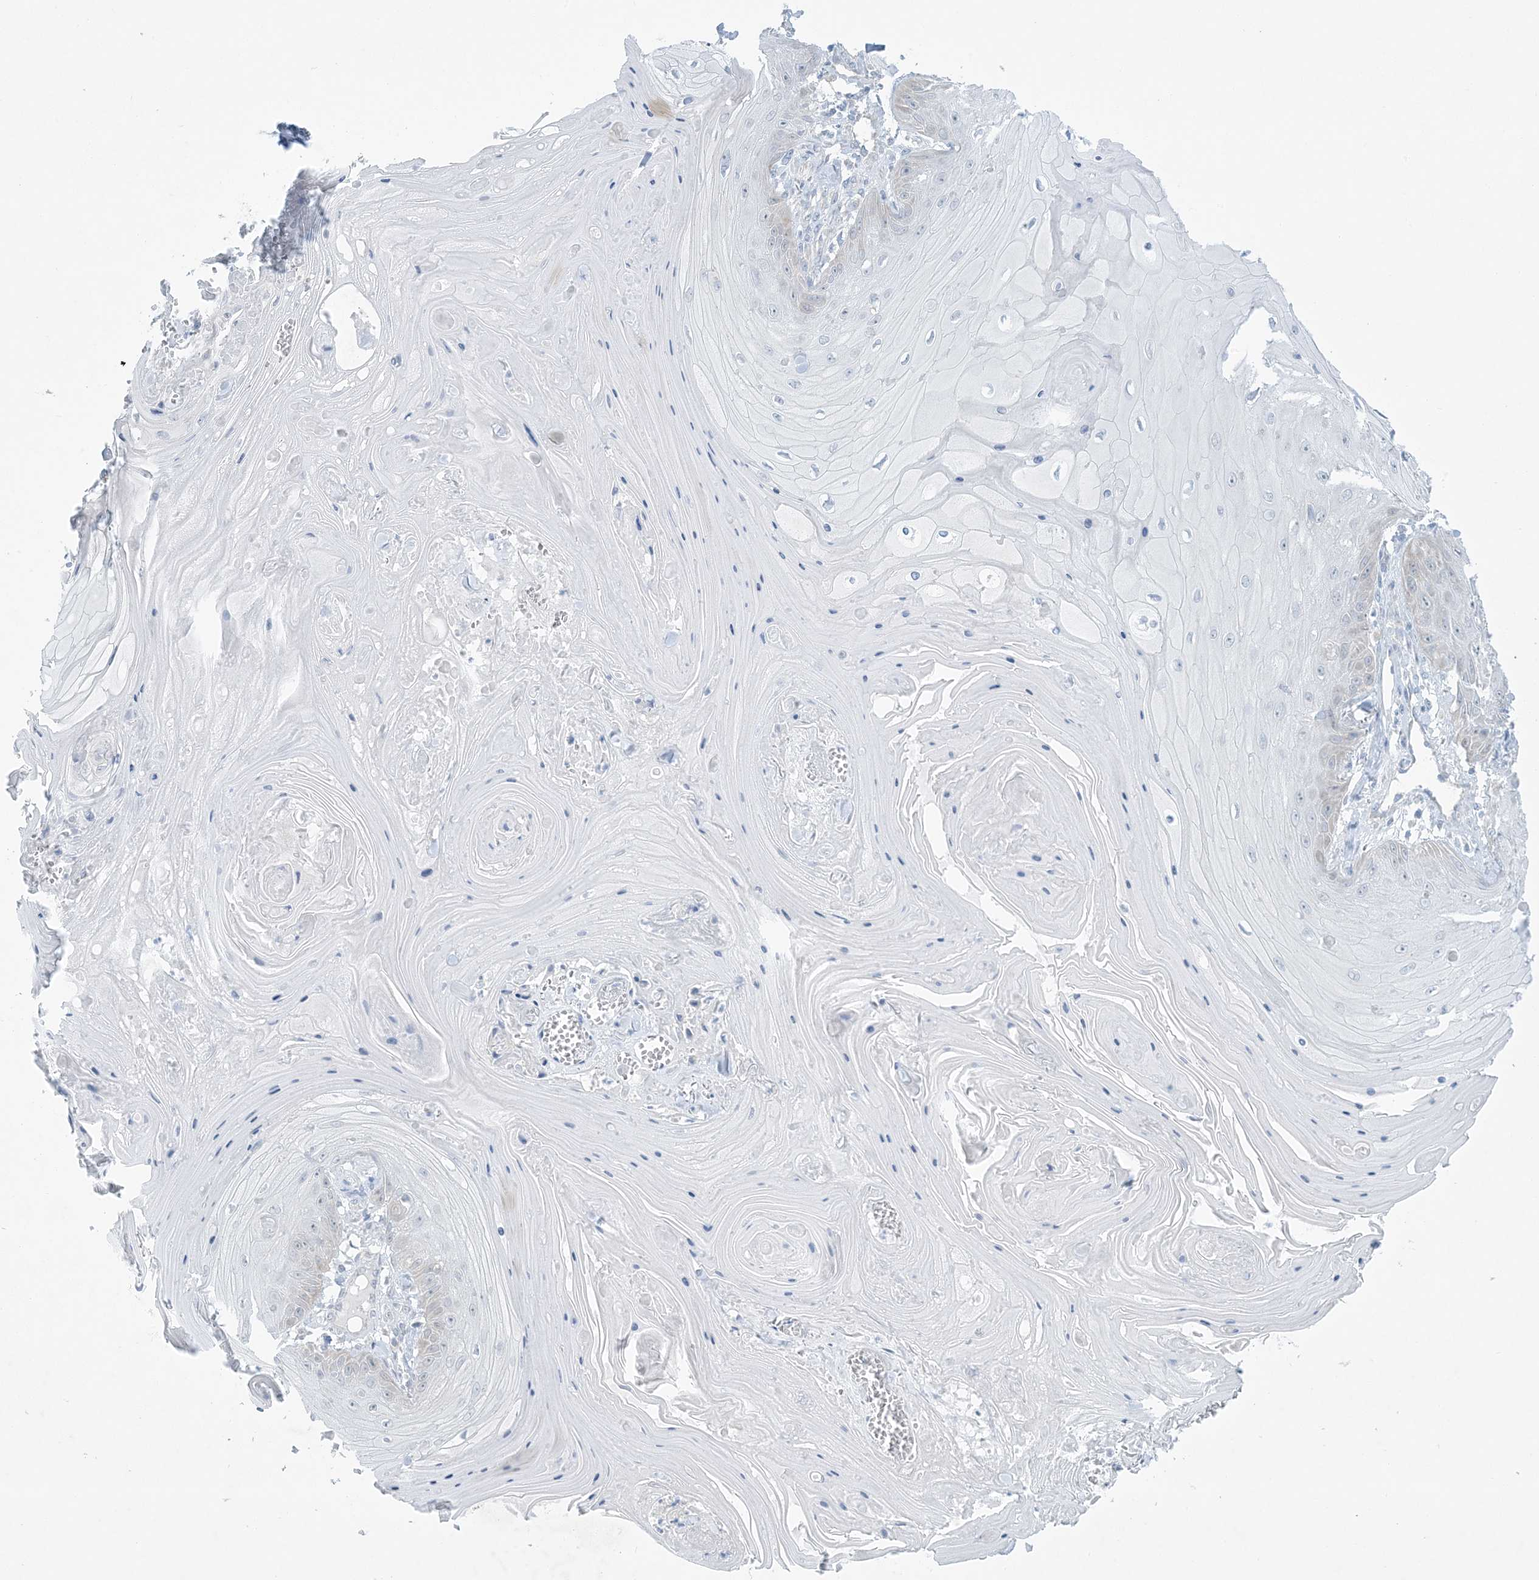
{"staining": {"intensity": "negative", "quantity": "none", "location": "none"}, "tissue": "skin cancer", "cell_type": "Tumor cells", "image_type": "cancer", "snomed": [{"axis": "morphology", "description": "Squamous cell carcinoma, NOS"}, {"axis": "topography", "description": "Skin"}], "caption": "This is a photomicrograph of immunohistochemistry (IHC) staining of skin cancer (squamous cell carcinoma), which shows no staining in tumor cells.", "gene": "MRPS18A", "patient": {"sex": "male", "age": 74}}